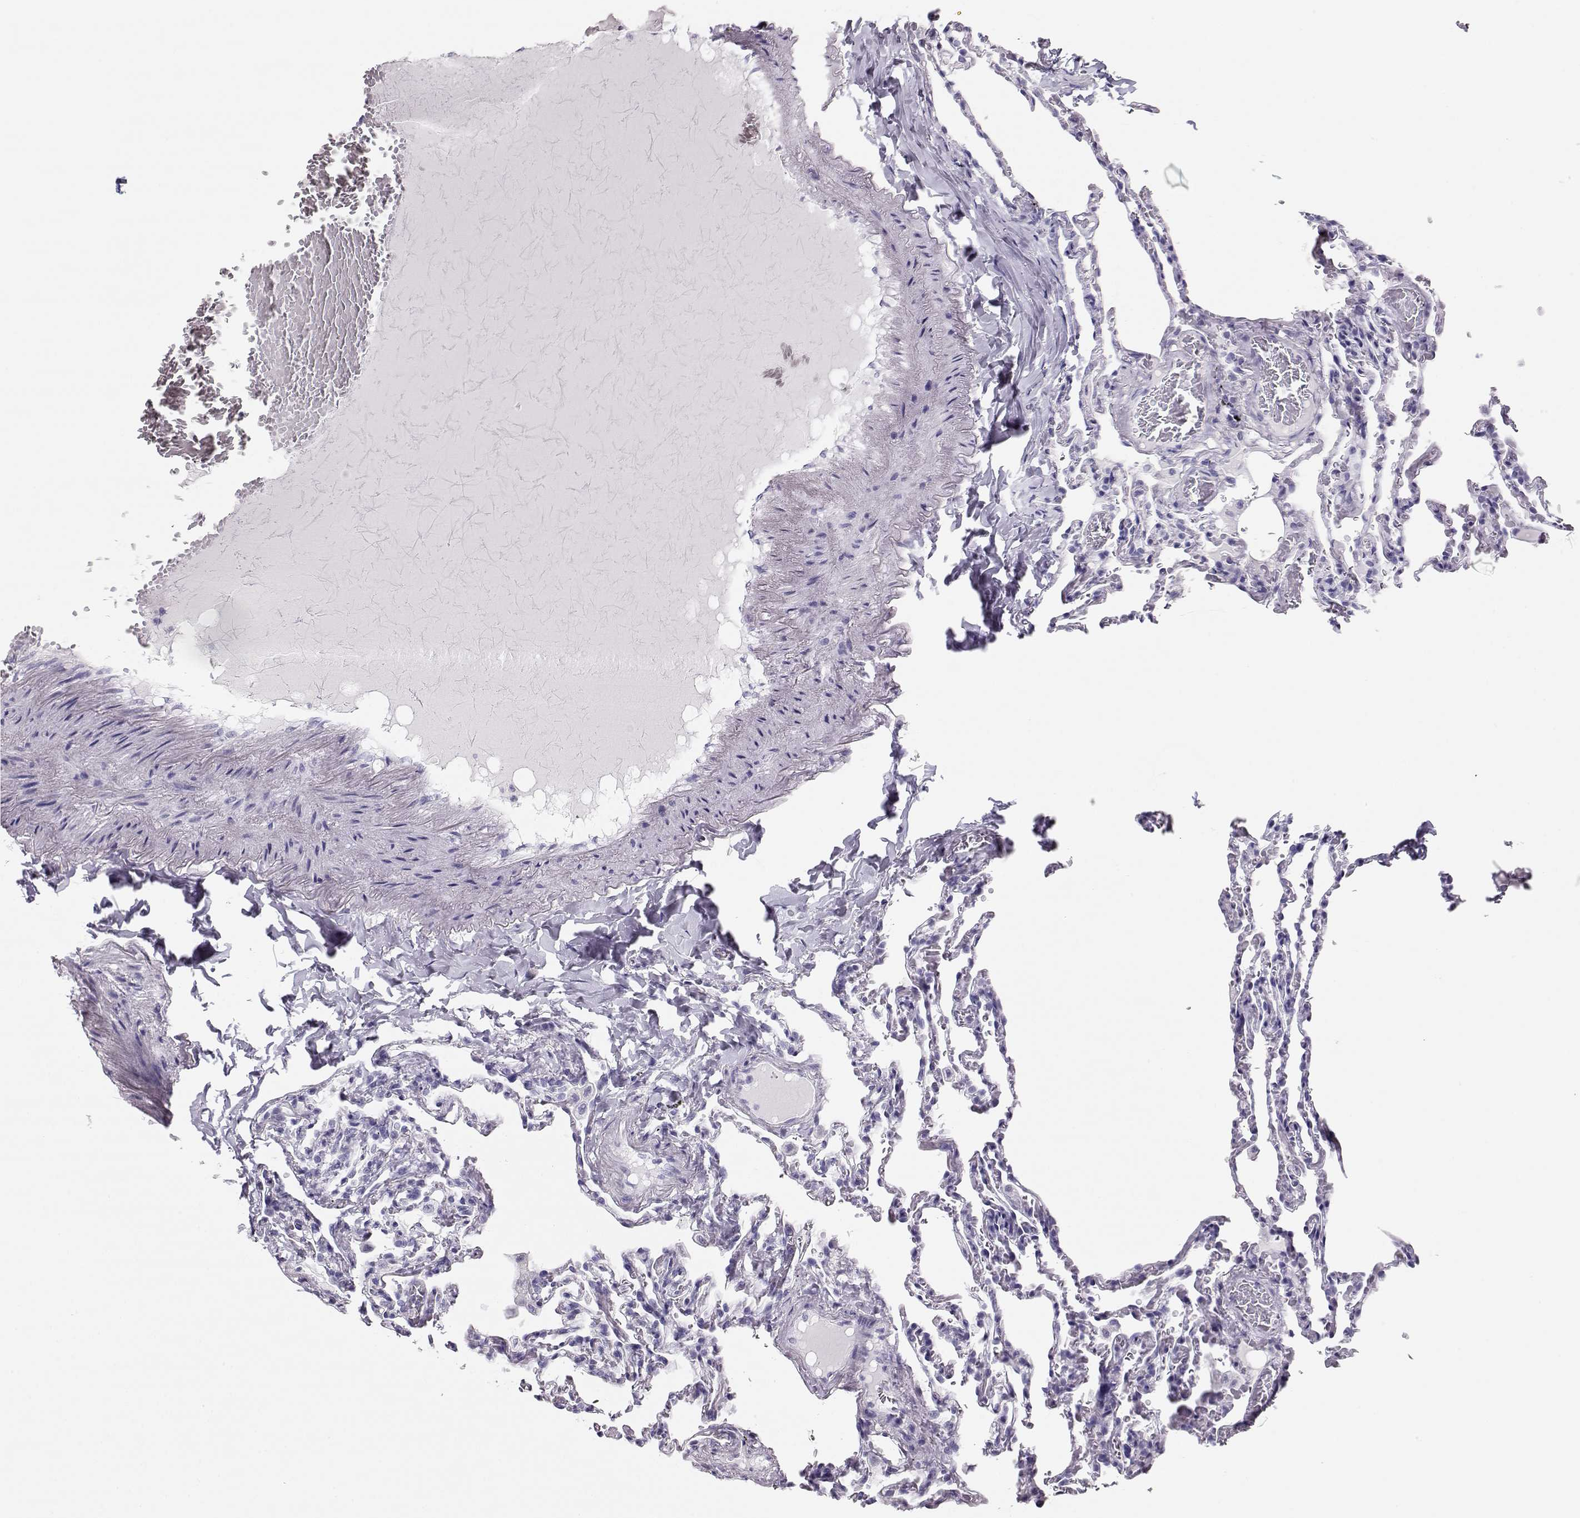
{"staining": {"intensity": "negative", "quantity": "none", "location": "none"}, "tissue": "lung", "cell_type": "Alveolar cells", "image_type": "normal", "snomed": [{"axis": "morphology", "description": "Normal tissue, NOS"}, {"axis": "topography", "description": "Lung"}], "caption": "Protein analysis of unremarkable lung reveals no significant staining in alveolar cells. (Stains: DAB (3,3'-diaminobenzidine) immunohistochemistry with hematoxylin counter stain, Microscopy: brightfield microscopy at high magnification).", "gene": "MAGEC1", "patient": {"sex": "female", "age": 43}}